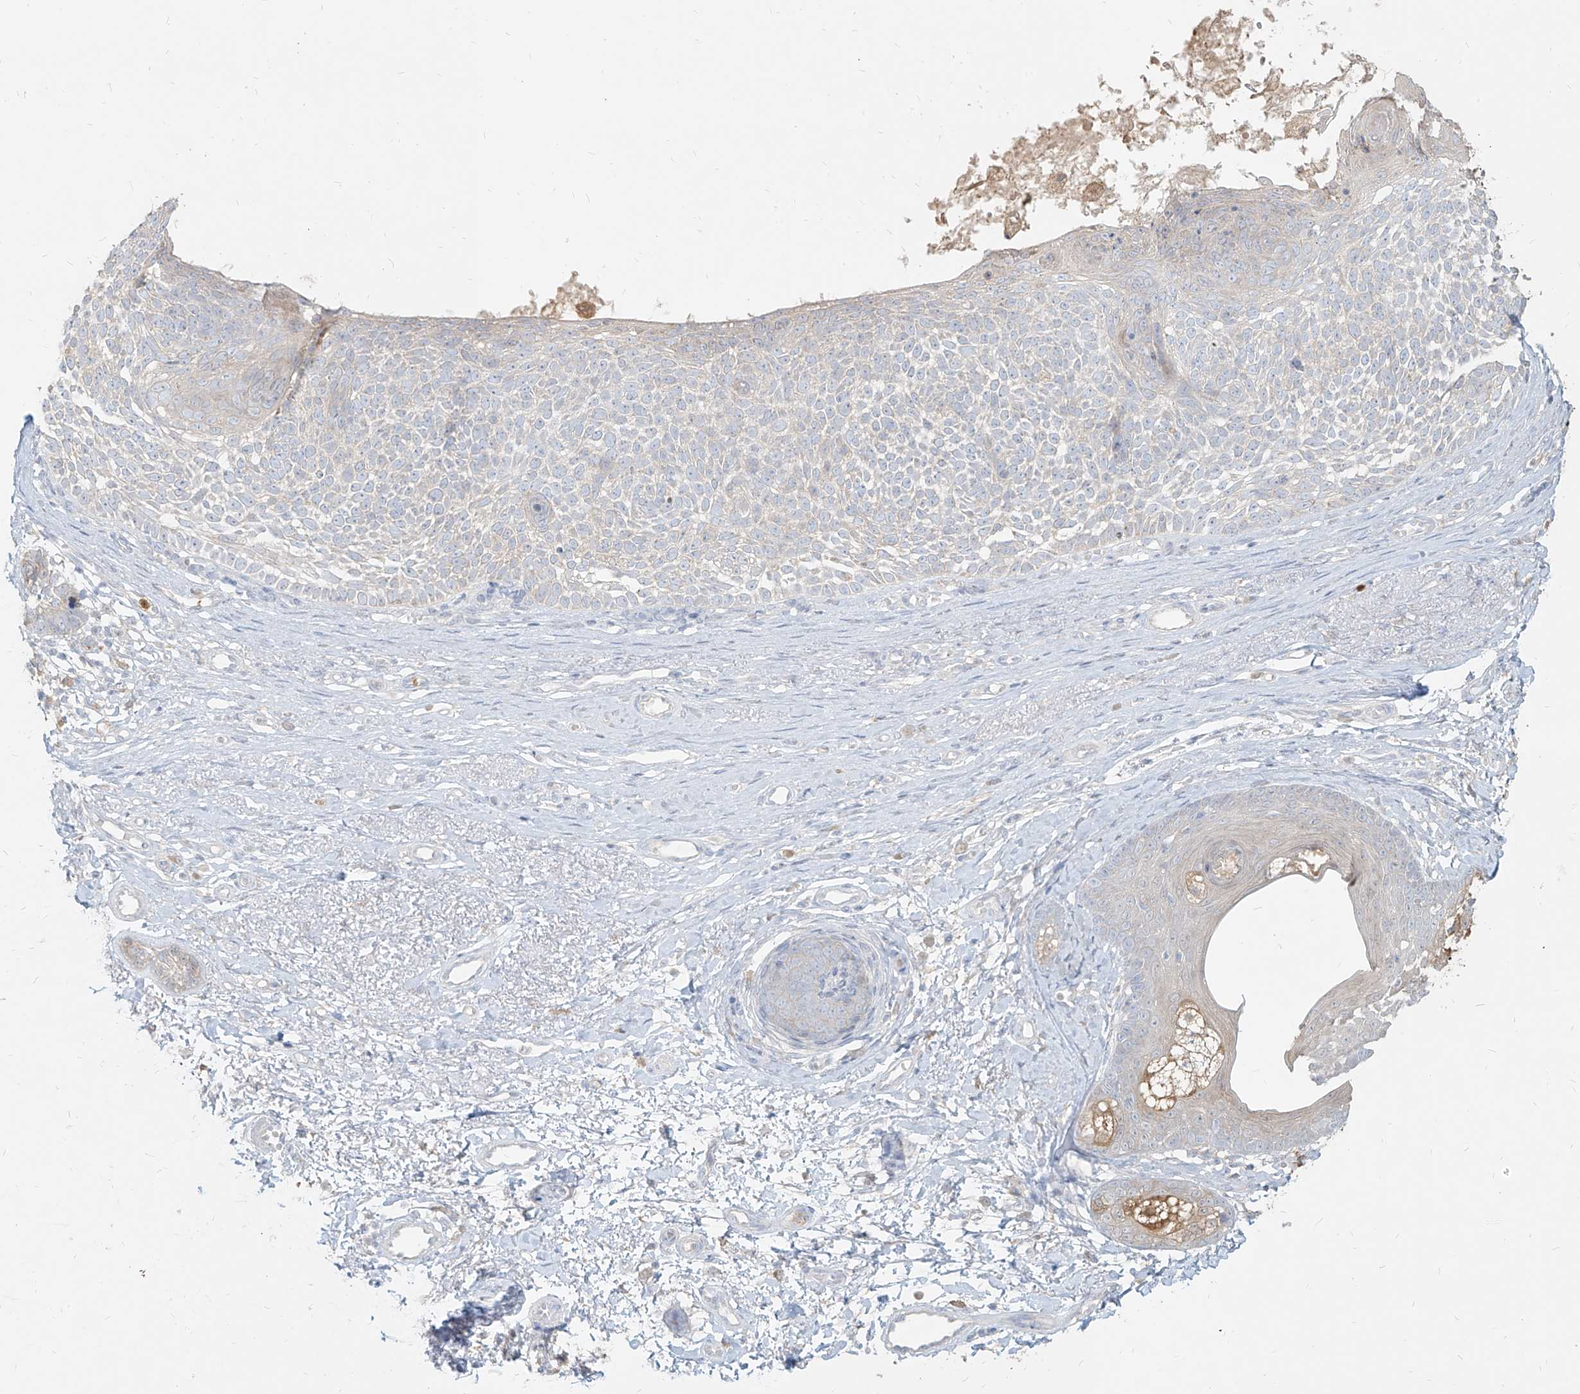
{"staining": {"intensity": "negative", "quantity": "none", "location": "none"}, "tissue": "skin cancer", "cell_type": "Tumor cells", "image_type": "cancer", "snomed": [{"axis": "morphology", "description": "Basal cell carcinoma"}, {"axis": "topography", "description": "Skin"}], "caption": "Skin cancer was stained to show a protein in brown. There is no significant expression in tumor cells. (DAB (3,3'-diaminobenzidine) immunohistochemistry with hematoxylin counter stain).", "gene": "PGD", "patient": {"sex": "female", "age": 81}}